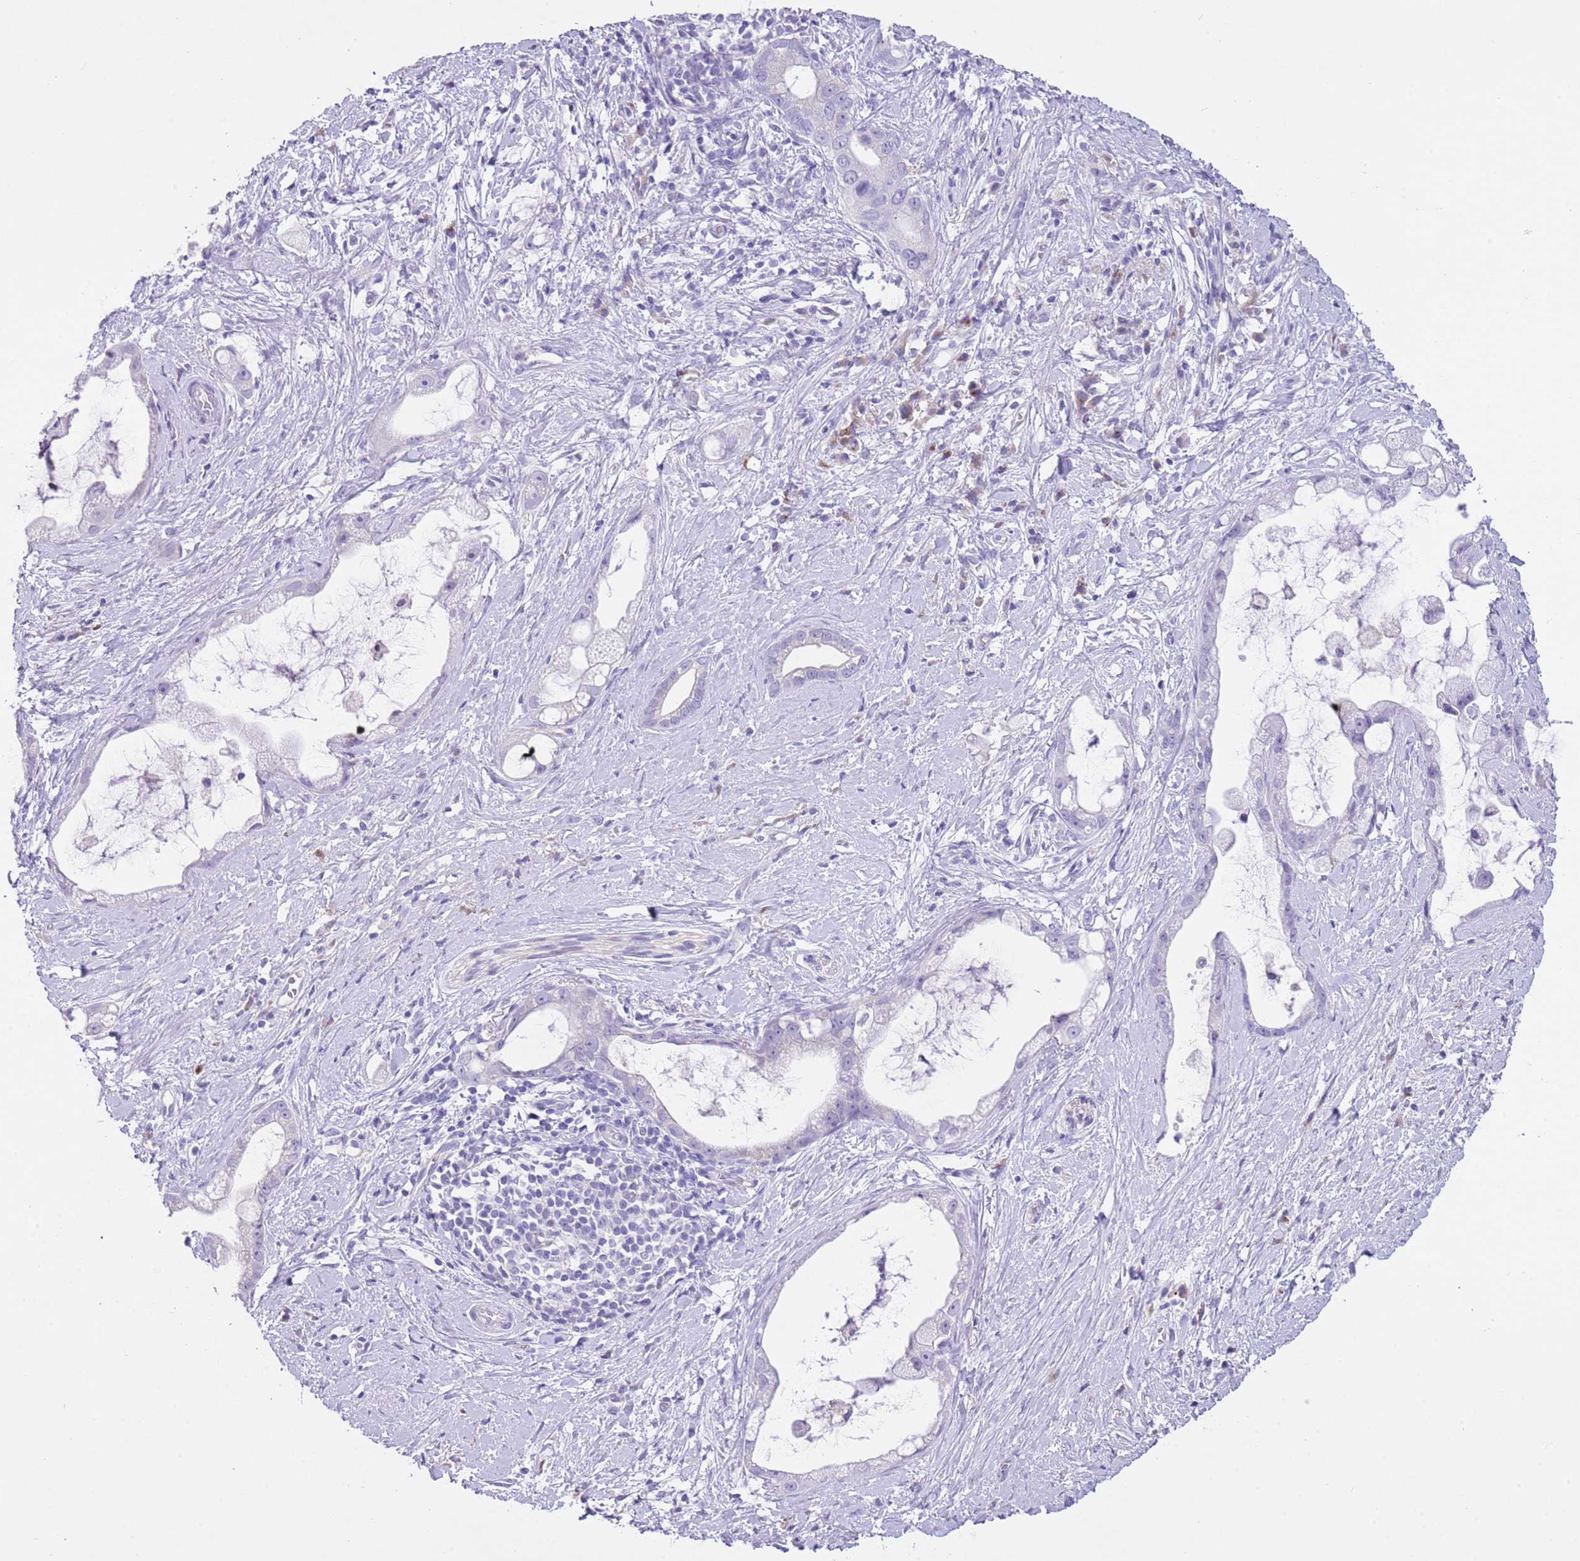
{"staining": {"intensity": "negative", "quantity": "none", "location": "none"}, "tissue": "stomach cancer", "cell_type": "Tumor cells", "image_type": "cancer", "snomed": [{"axis": "morphology", "description": "Adenocarcinoma, NOS"}, {"axis": "topography", "description": "Stomach"}], "caption": "Tumor cells are negative for protein expression in human stomach adenocarcinoma.", "gene": "CLEC2A", "patient": {"sex": "male", "age": 55}}